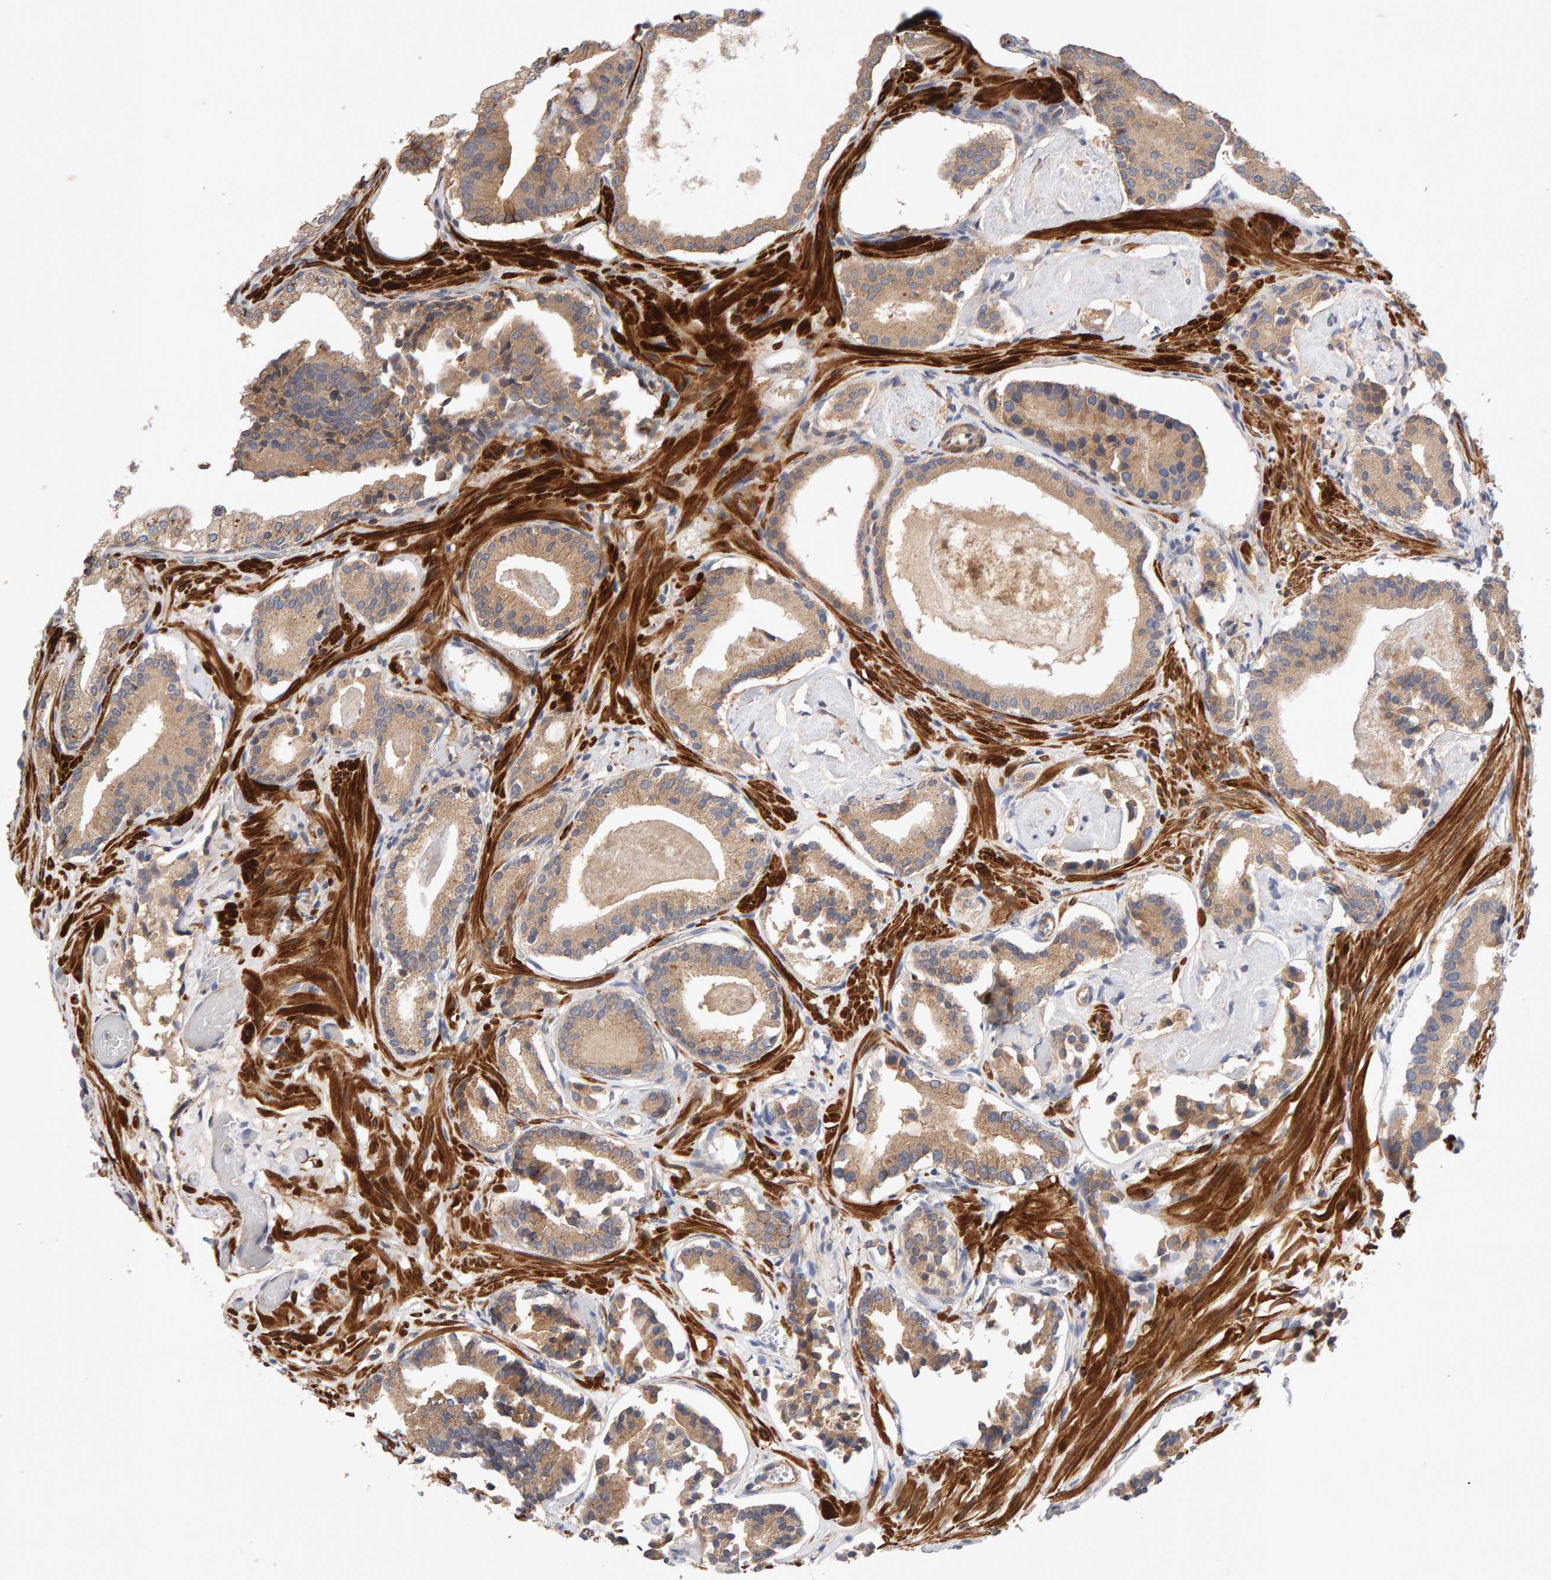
{"staining": {"intensity": "weak", "quantity": ">75%", "location": "cytoplasmic/membranous"}, "tissue": "prostate cancer", "cell_type": "Tumor cells", "image_type": "cancer", "snomed": [{"axis": "morphology", "description": "Adenocarcinoma, Low grade"}, {"axis": "topography", "description": "Prostate"}], "caption": "IHC staining of adenocarcinoma (low-grade) (prostate), which exhibits low levels of weak cytoplasmic/membranous positivity in approximately >75% of tumor cells indicating weak cytoplasmic/membranous protein positivity. The staining was performed using DAB (3,3'-diaminobenzidine) (brown) for protein detection and nuclei were counterstained in hematoxylin (blue).", "gene": "RNF19A", "patient": {"sex": "male", "age": 51}}